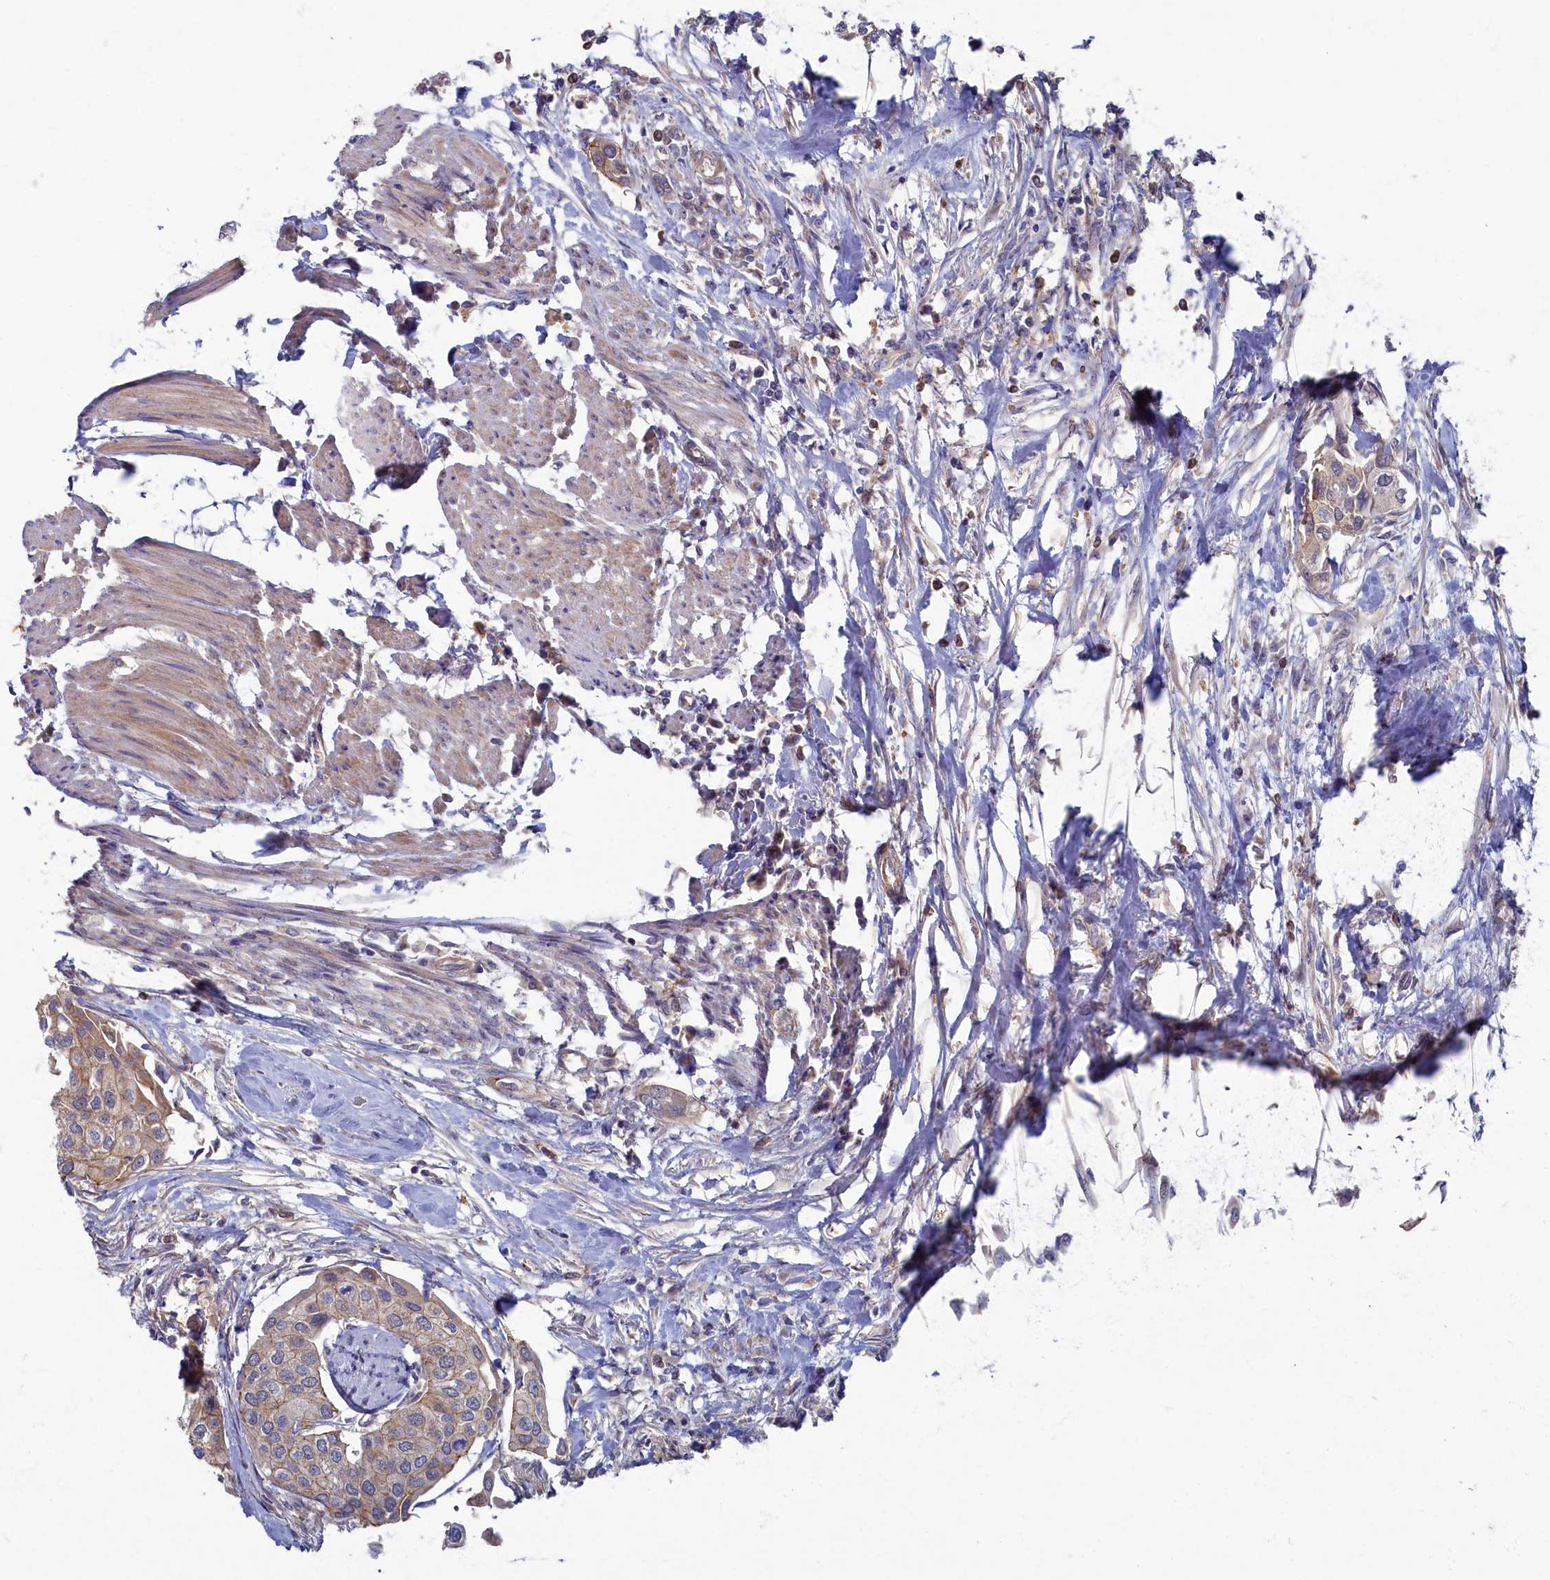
{"staining": {"intensity": "weak", "quantity": "<25%", "location": "cytoplasmic/membranous"}, "tissue": "urothelial cancer", "cell_type": "Tumor cells", "image_type": "cancer", "snomed": [{"axis": "morphology", "description": "Urothelial carcinoma, High grade"}, {"axis": "topography", "description": "Urinary bladder"}], "caption": "The immunohistochemistry (IHC) histopathology image has no significant staining in tumor cells of urothelial carcinoma (high-grade) tissue.", "gene": "WDR59", "patient": {"sex": "male", "age": 64}}